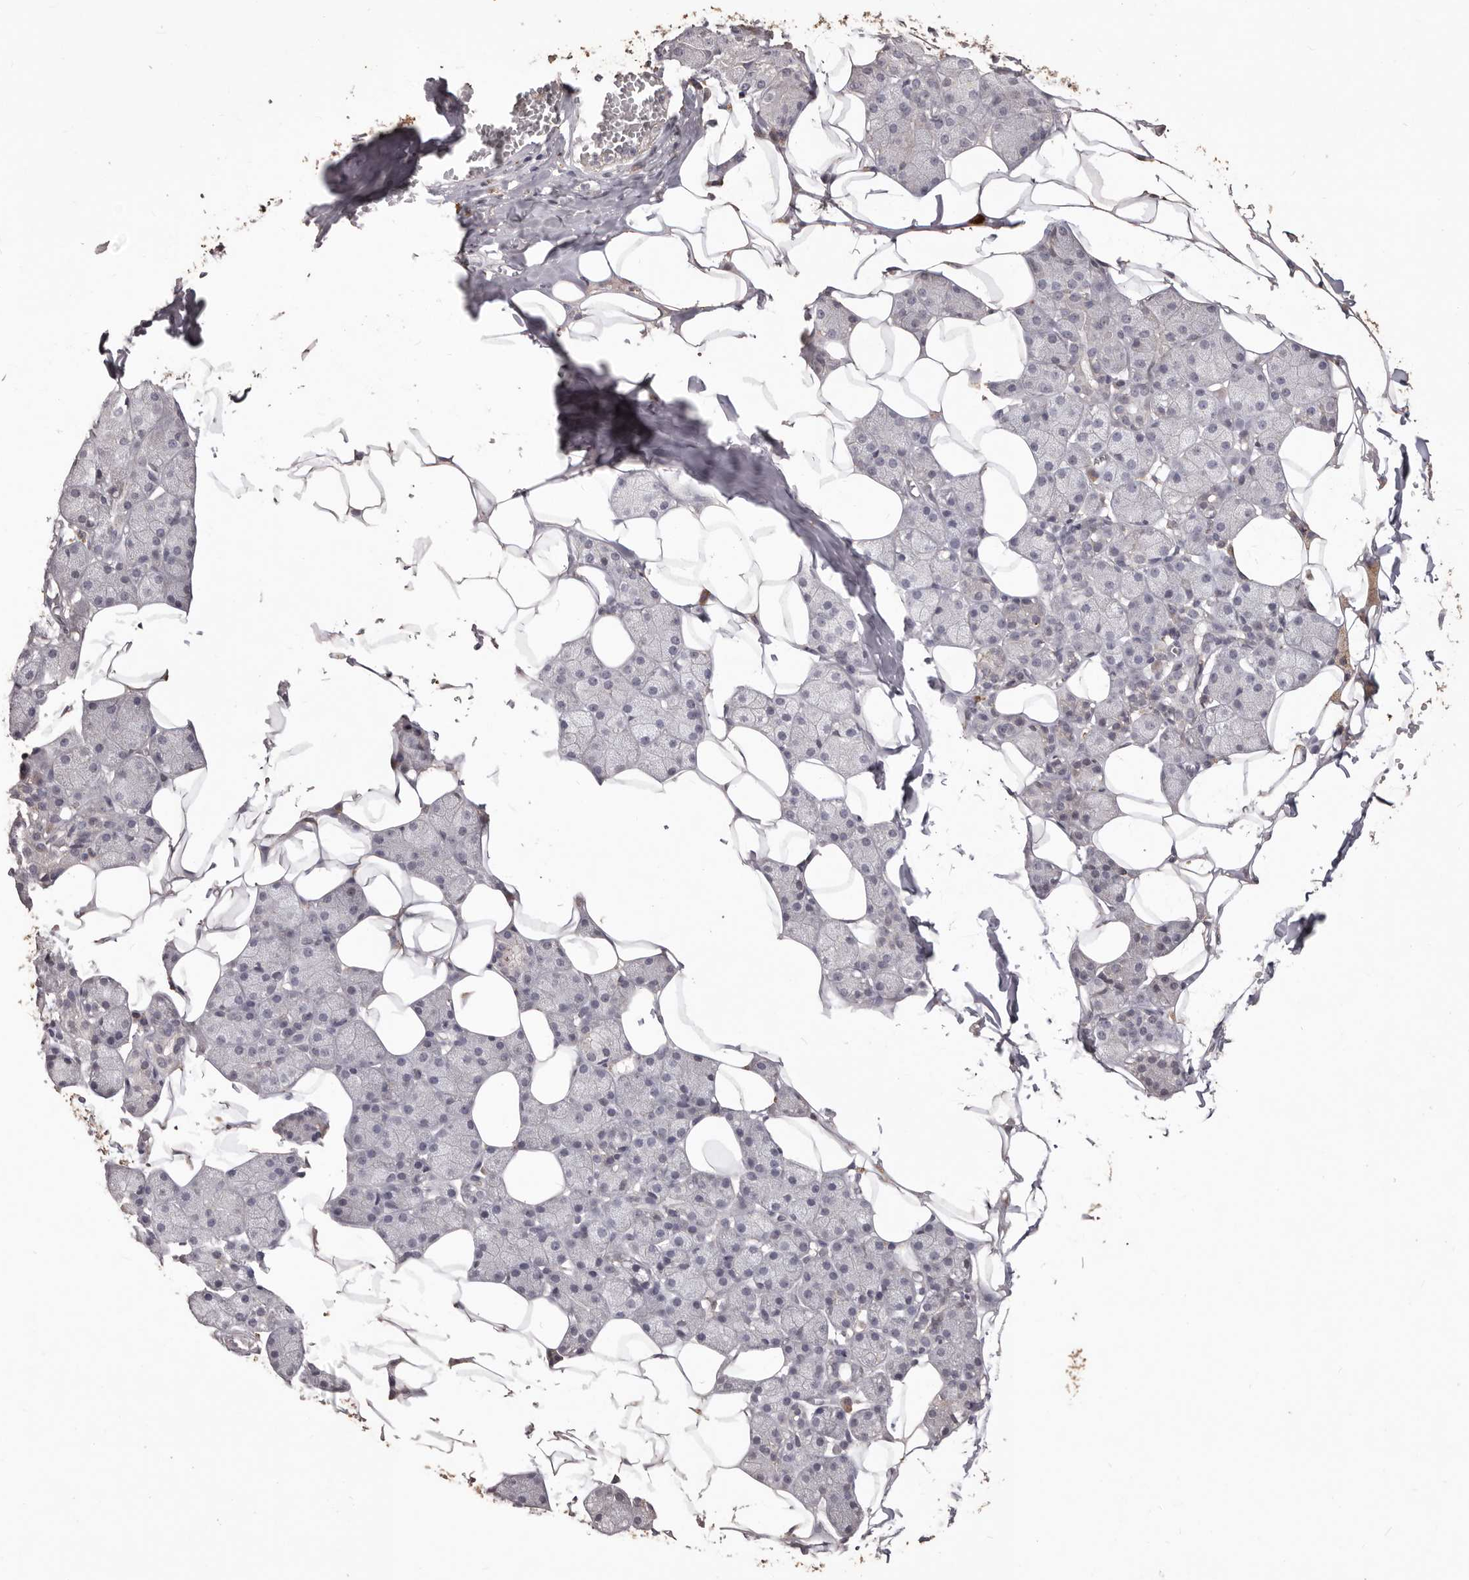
{"staining": {"intensity": "moderate", "quantity": "<25%", "location": "cytoplasmic/membranous"}, "tissue": "salivary gland", "cell_type": "Glandular cells", "image_type": "normal", "snomed": [{"axis": "morphology", "description": "Normal tissue, NOS"}, {"axis": "topography", "description": "Salivary gland"}], "caption": "Human salivary gland stained with a brown dye demonstrates moderate cytoplasmic/membranous positive staining in approximately <25% of glandular cells.", "gene": "PRSS27", "patient": {"sex": "female", "age": 33}}